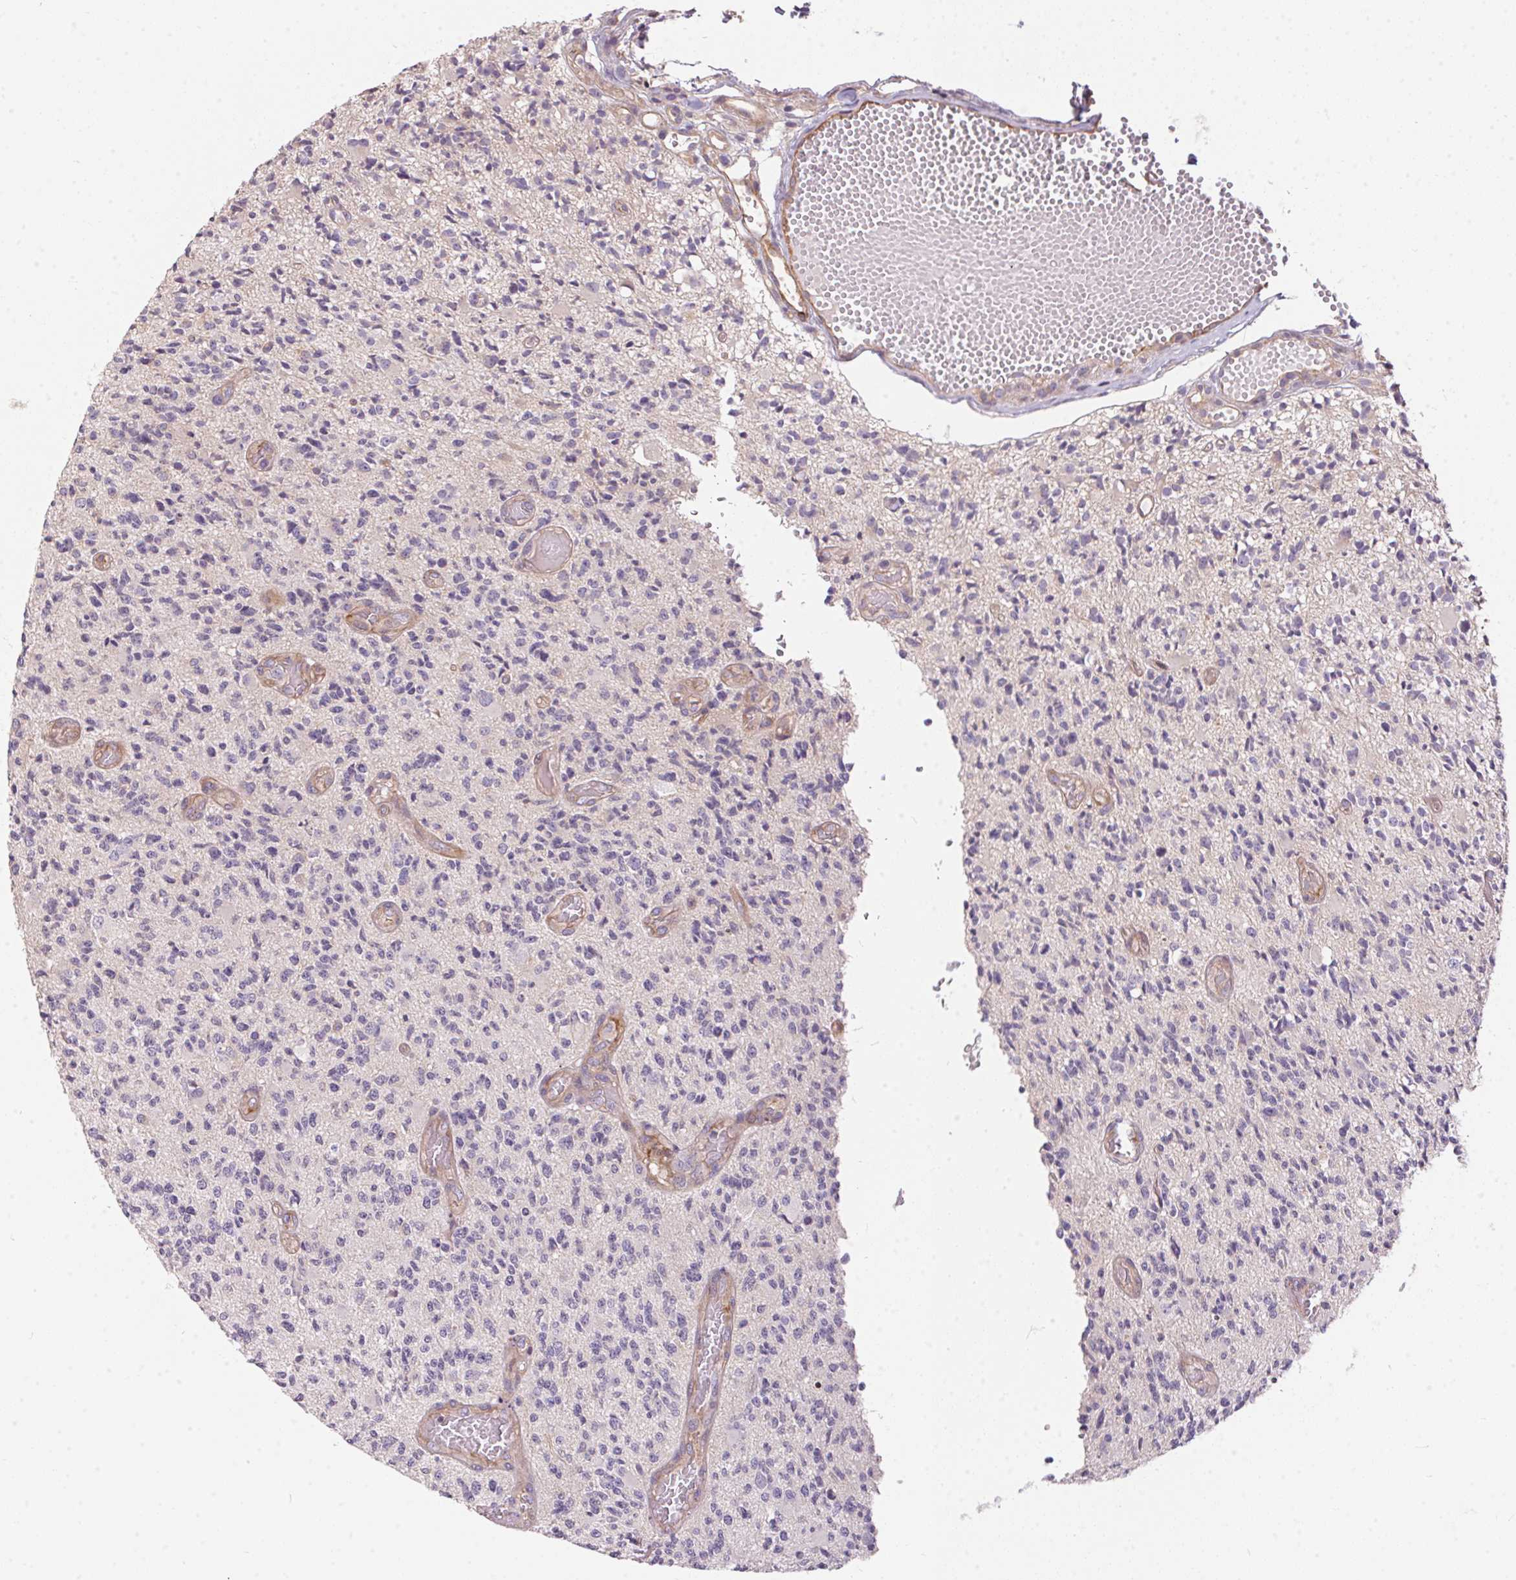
{"staining": {"intensity": "negative", "quantity": "none", "location": "none"}, "tissue": "glioma", "cell_type": "Tumor cells", "image_type": "cancer", "snomed": [{"axis": "morphology", "description": "Glioma, malignant, High grade"}, {"axis": "topography", "description": "Brain"}], "caption": "High magnification brightfield microscopy of glioma stained with DAB (brown) and counterstained with hematoxylin (blue): tumor cells show no significant expression. Nuclei are stained in blue.", "gene": "UNC13B", "patient": {"sex": "female", "age": 63}}